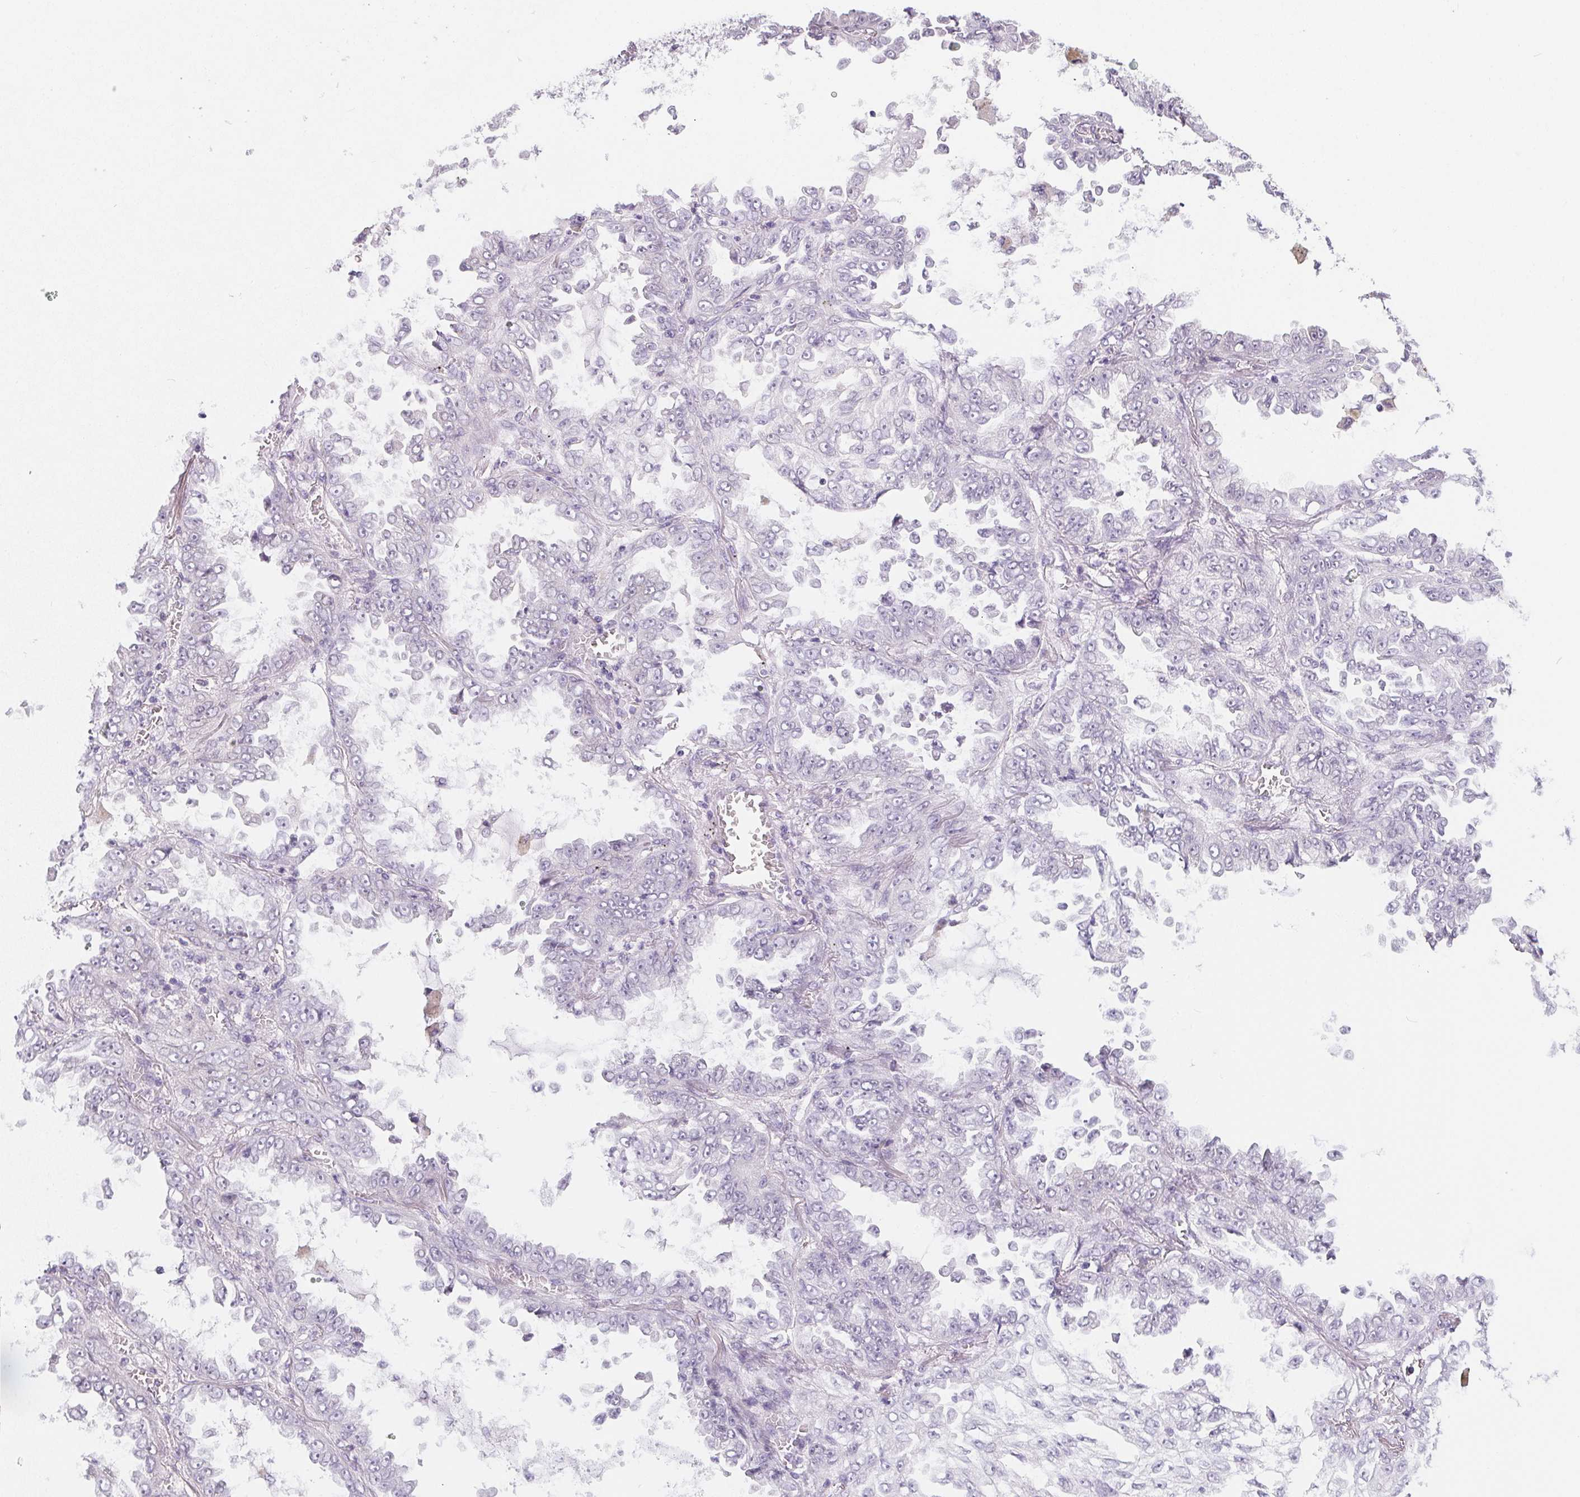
{"staining": {"intensity": "negative", "quantity": "none", "location": "none"}, "tissue": "lung cancer", "cell_type": "Tumor cells", "image_type": "cancer", "snomed": [{"axis": "morphology", "description": "Adenocarcinoma, NOS"}, {"axis": "topography", "description": "Lung"}], "caption": "This is an immunohistochemistry (IHC) micrograph of human lung cancer (adenocarcinoma). There is no expression in tumor cells.", "gene": "MAP1A", "patient": {"sex": "female", "age": 52}}